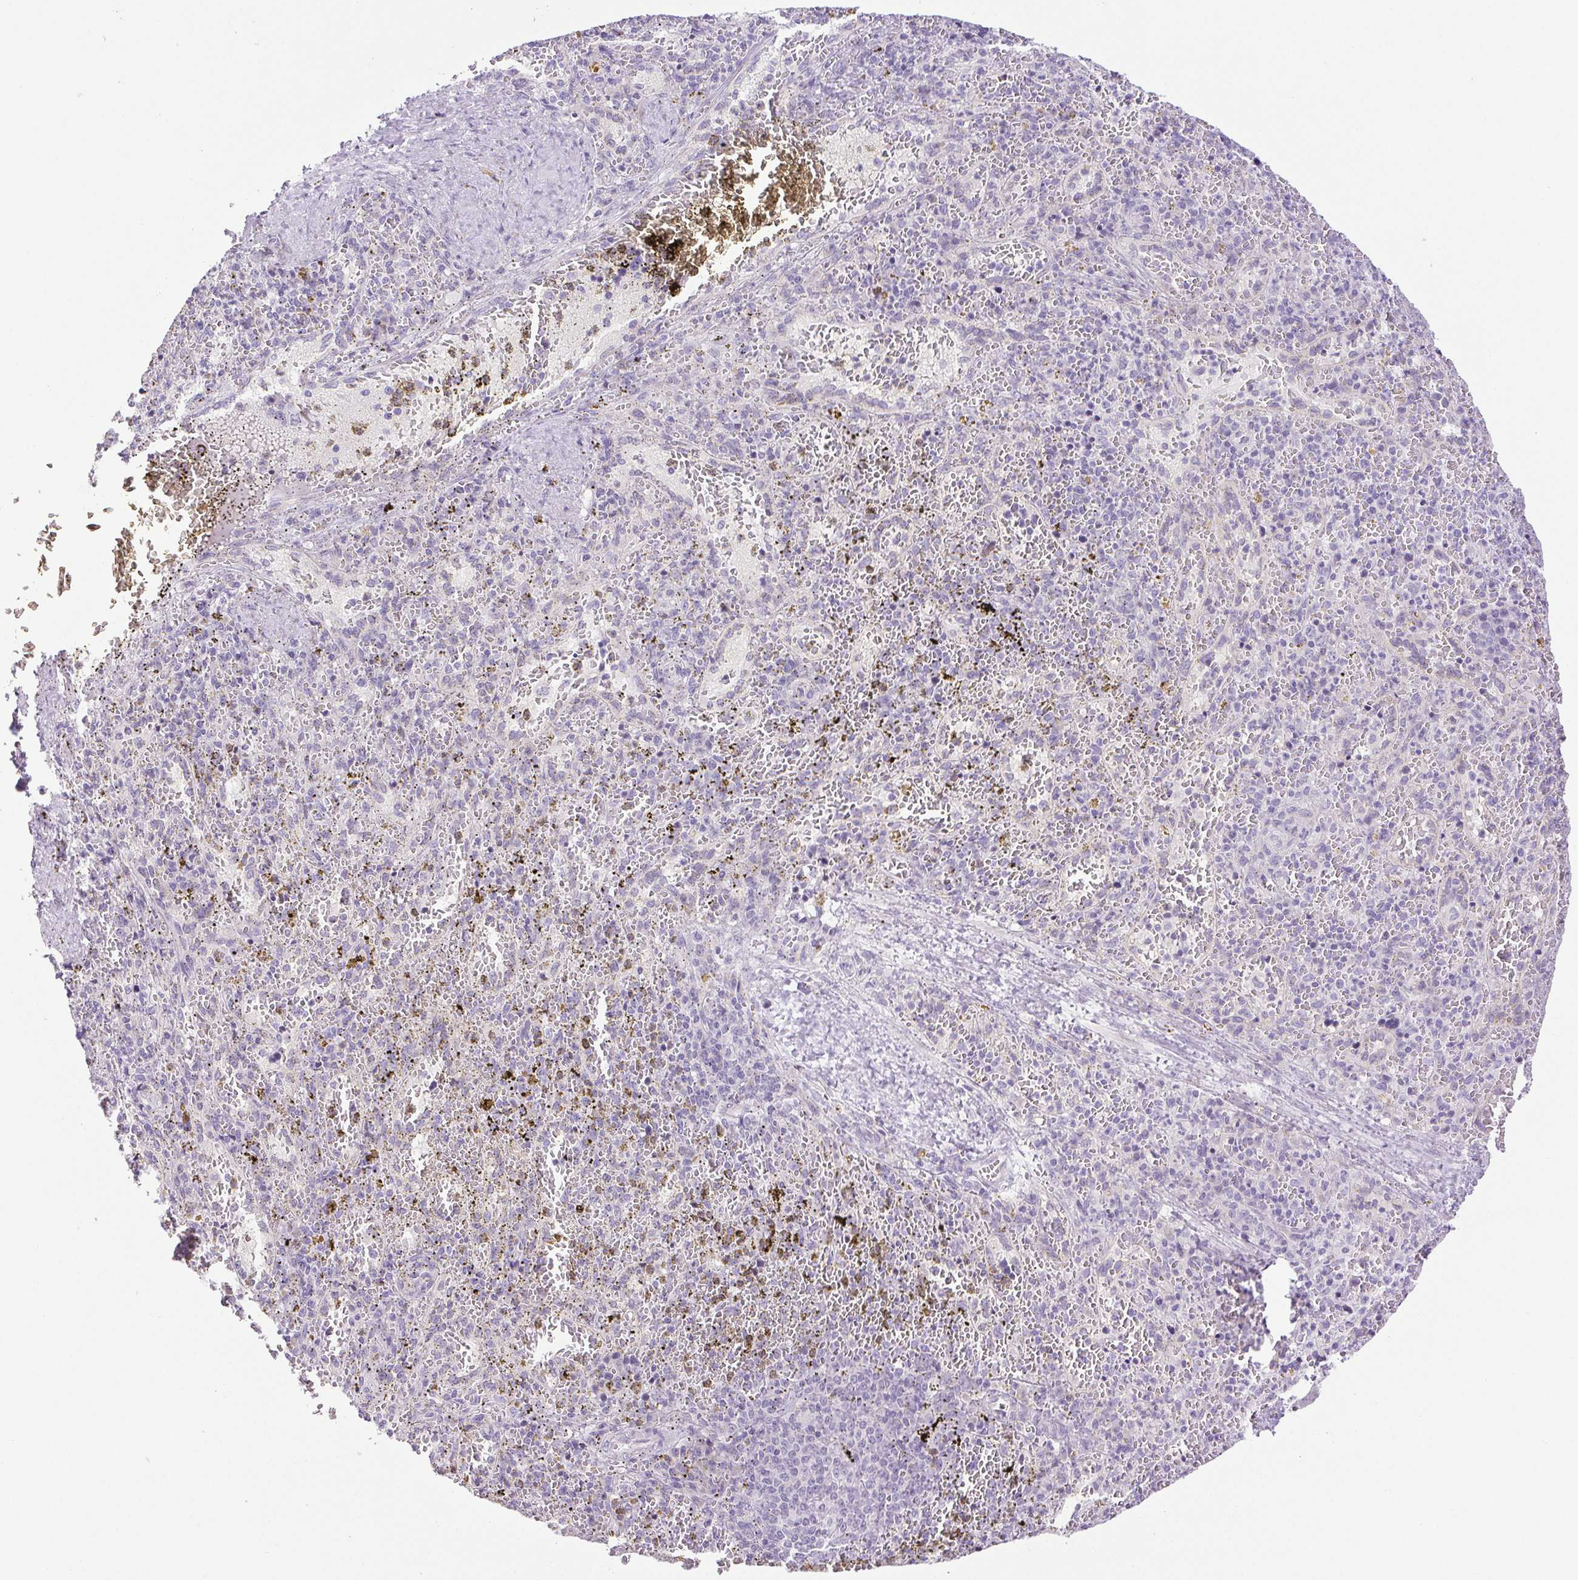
{"staining": {"intensity": "negative", "quantity": "none", "location": "none"}, "tissue": "spleen", "cell_type": "Cells in red pulp", "image_type": "normal", "snomed": [{"axis": "morphology", "description": "Normal tissue, NOS"}, {"axis": "topography", "description": "Spleen"}], "caption": "IHC photomicrograph of benign spleen stained for a protein (brown), which exhibits no expression in cells in red pulp. (DAB immunohistochemistry (IHC), high magnification).", "gene": "PAPPA2", "patient": {"sex": "female", "age": 50}}